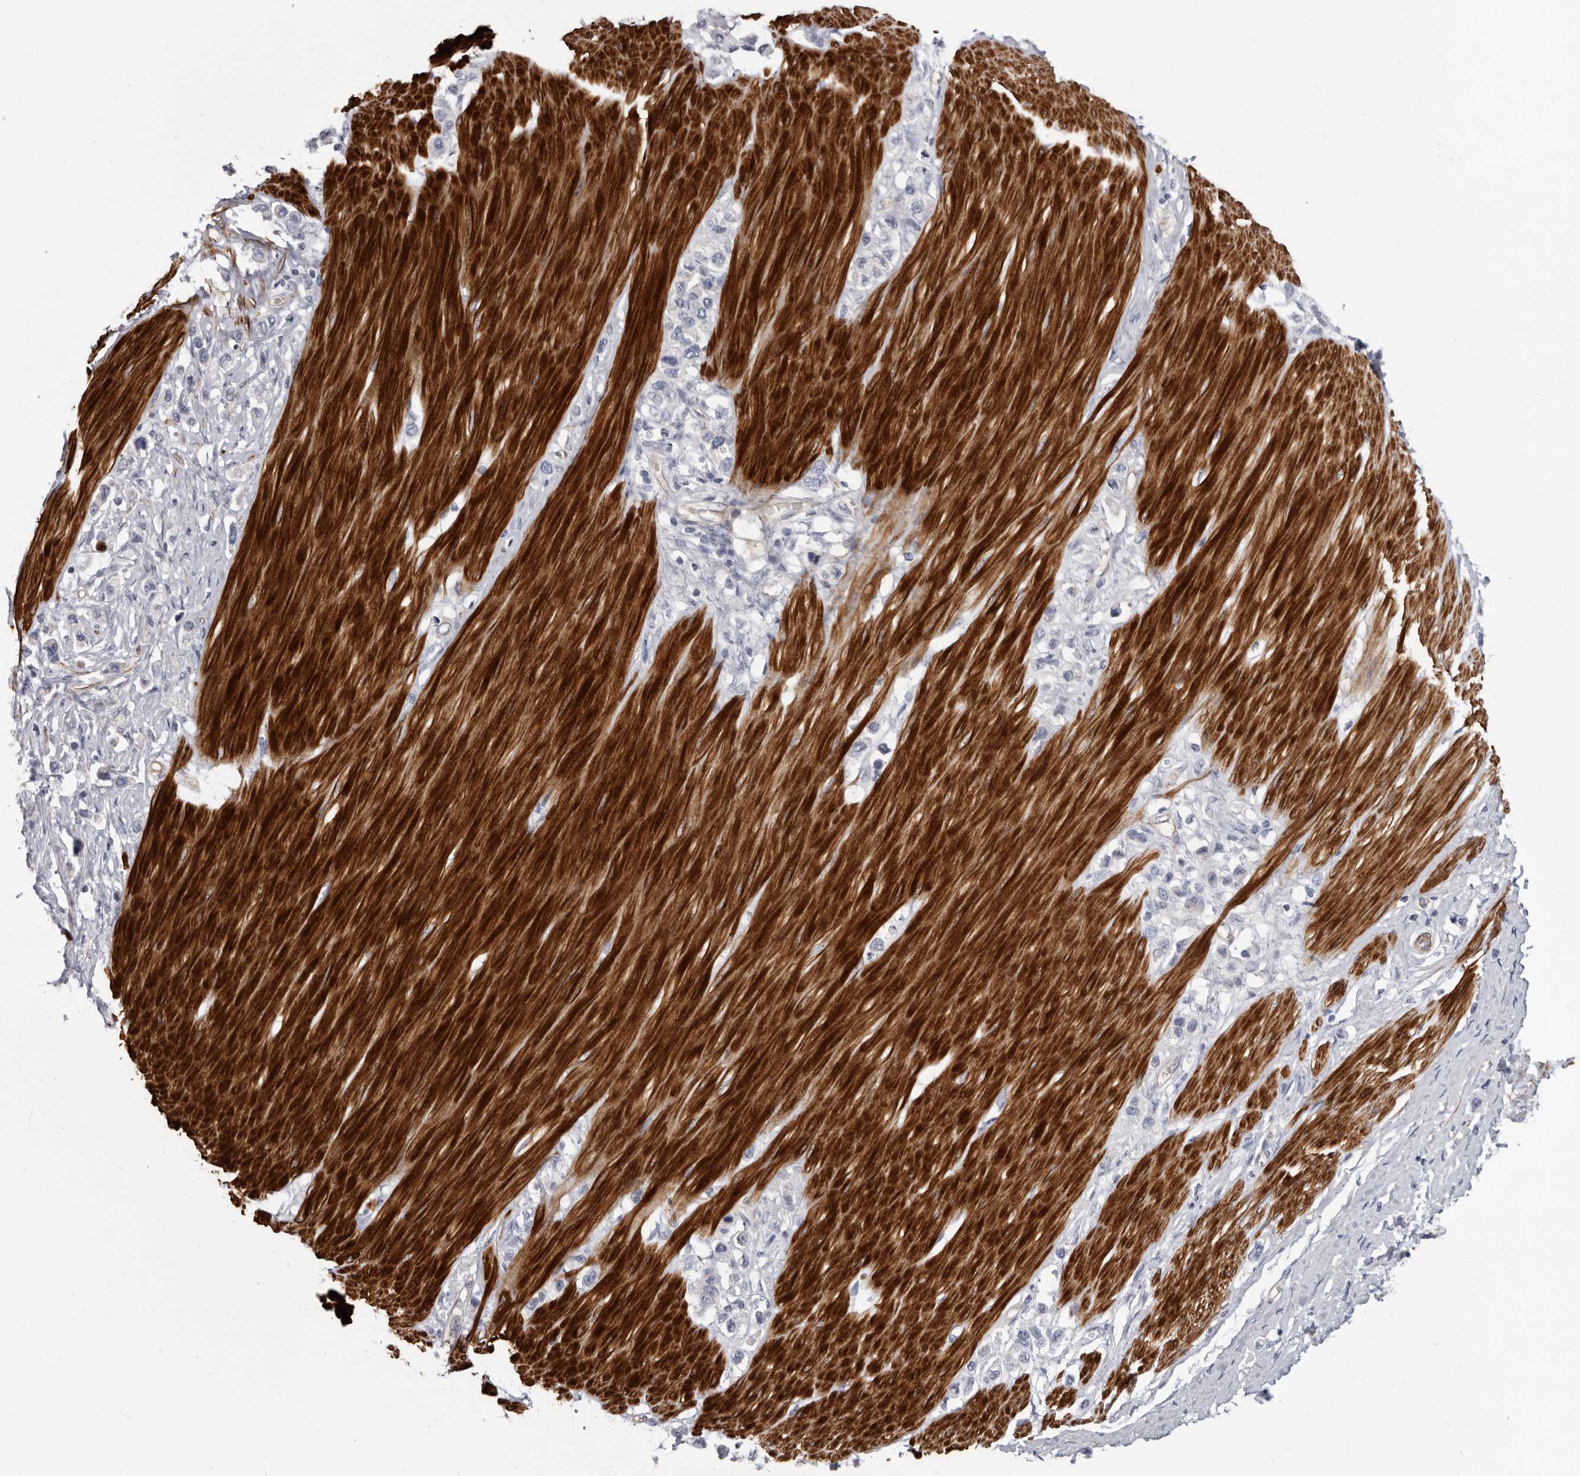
{"staining": {"intensity": "negative", "quantity": "none", "location": "none"}, "tissue": "stomach cancer", "cell_type": "Tumor cells", "image_type": "cancer", "snomed": [{"axis": "morphology", "description": "Adenocarcinoma, NOS"}, {"axis": "topography", "description": "Stomach"}], "caption": "DAB immunohistochemical staining of human stomach cancer shows no significant staining in tumor cells.", "gene": "ADGRL4", "patient": {"sex": "female", "age": 65}}